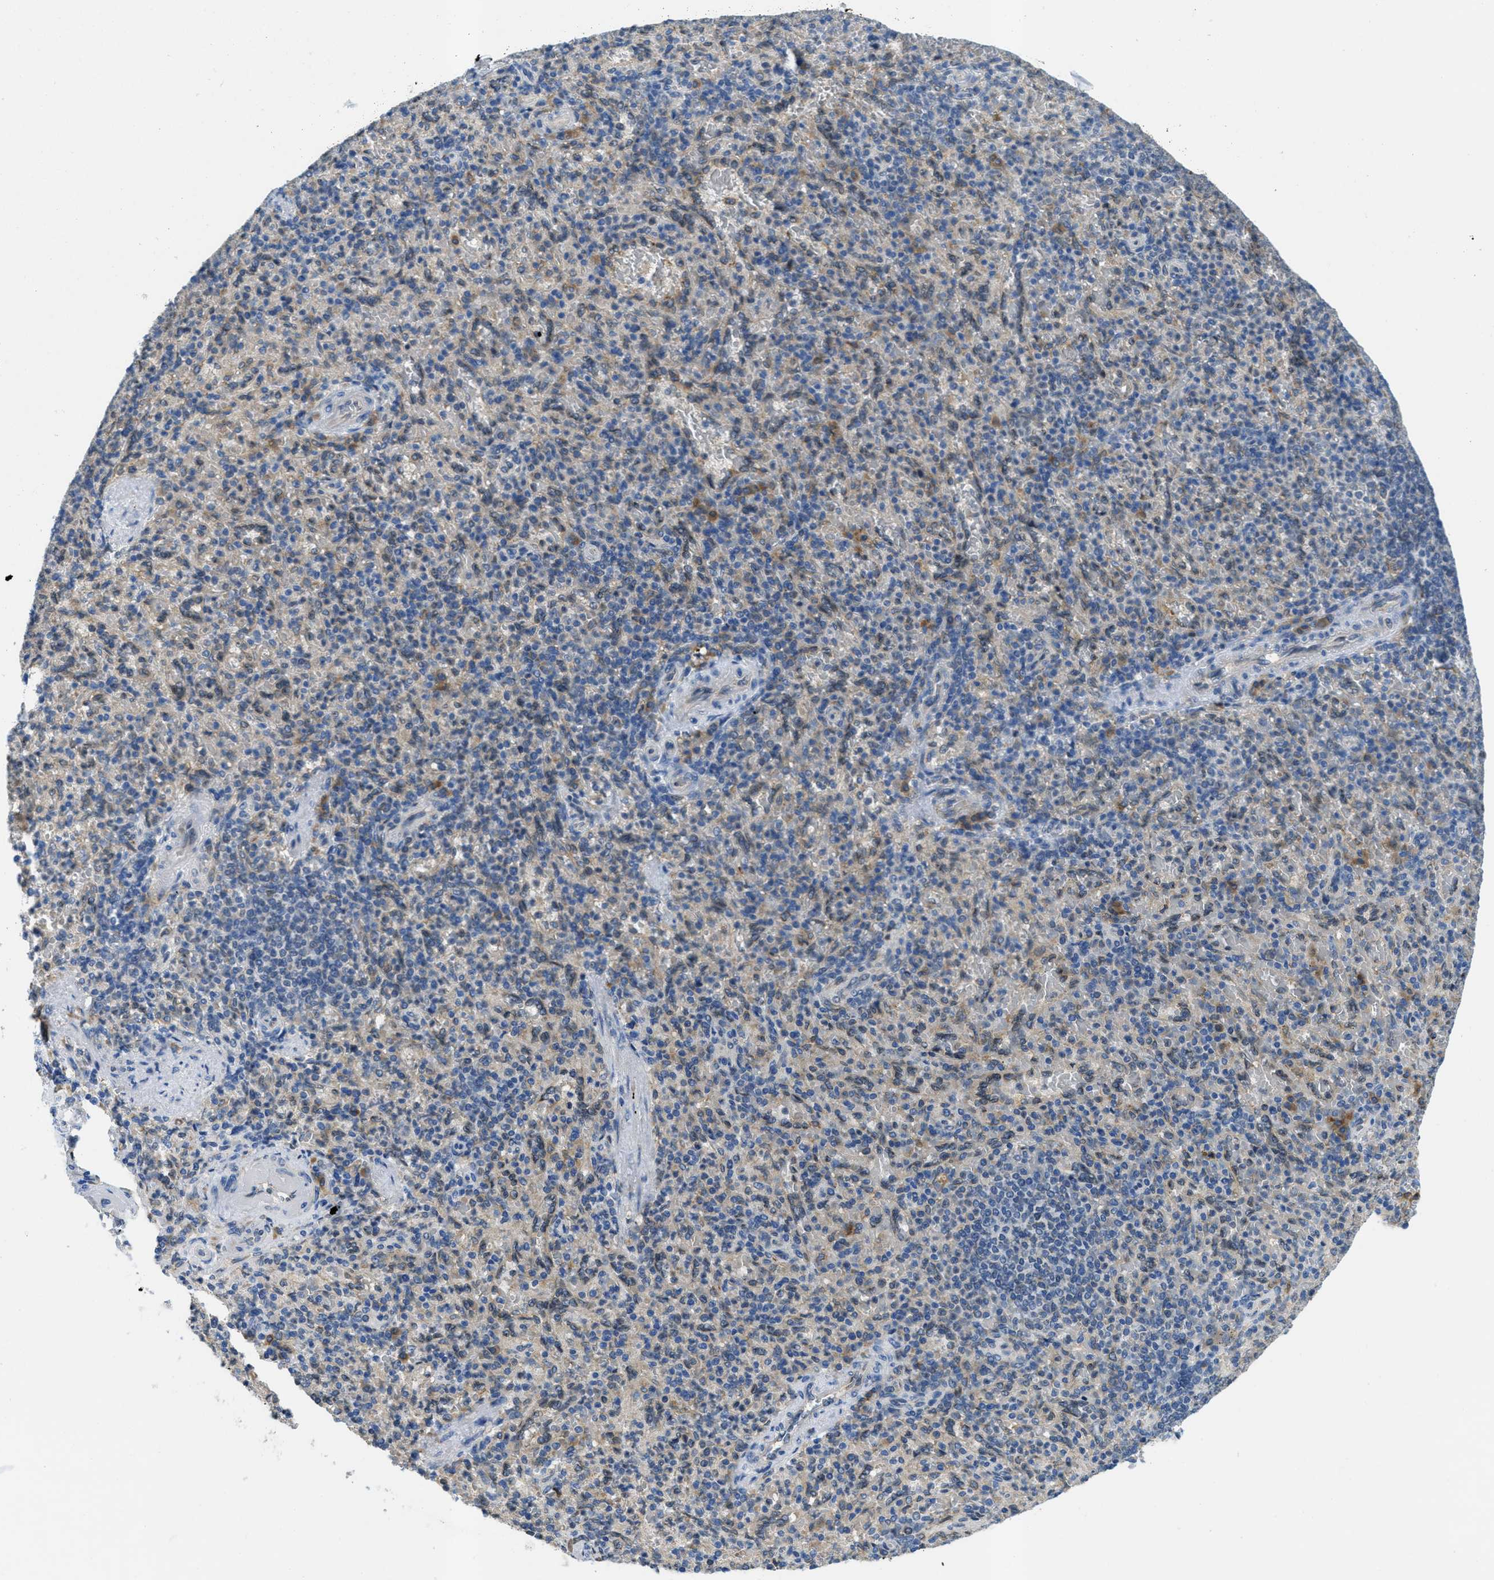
{"staining": {"intensity": "weak", "quantity": "<25%", "location": "cytoplasmic/membranous"}, "tissue": "spleen", "cell_type": "Cells in red pulp", "image_type": "normal", "snomed": [{"axis": "morphology", "description": "Normal tissue, NOS"}, {"axis": "topography", "description": "Spleen"}], "caption": "The immunohistochemistry (IHC) photomicrograph has no significant staining in cells in red pulp of spleen. (Stains: DAB (3,3'-diaminobenzidine) IHC with hematoxylin counter stain, Microscopy: brightfield microscopy at high magnification).", "gene": "MPDU1", "patient": {"sex": "female", "age": 74}}